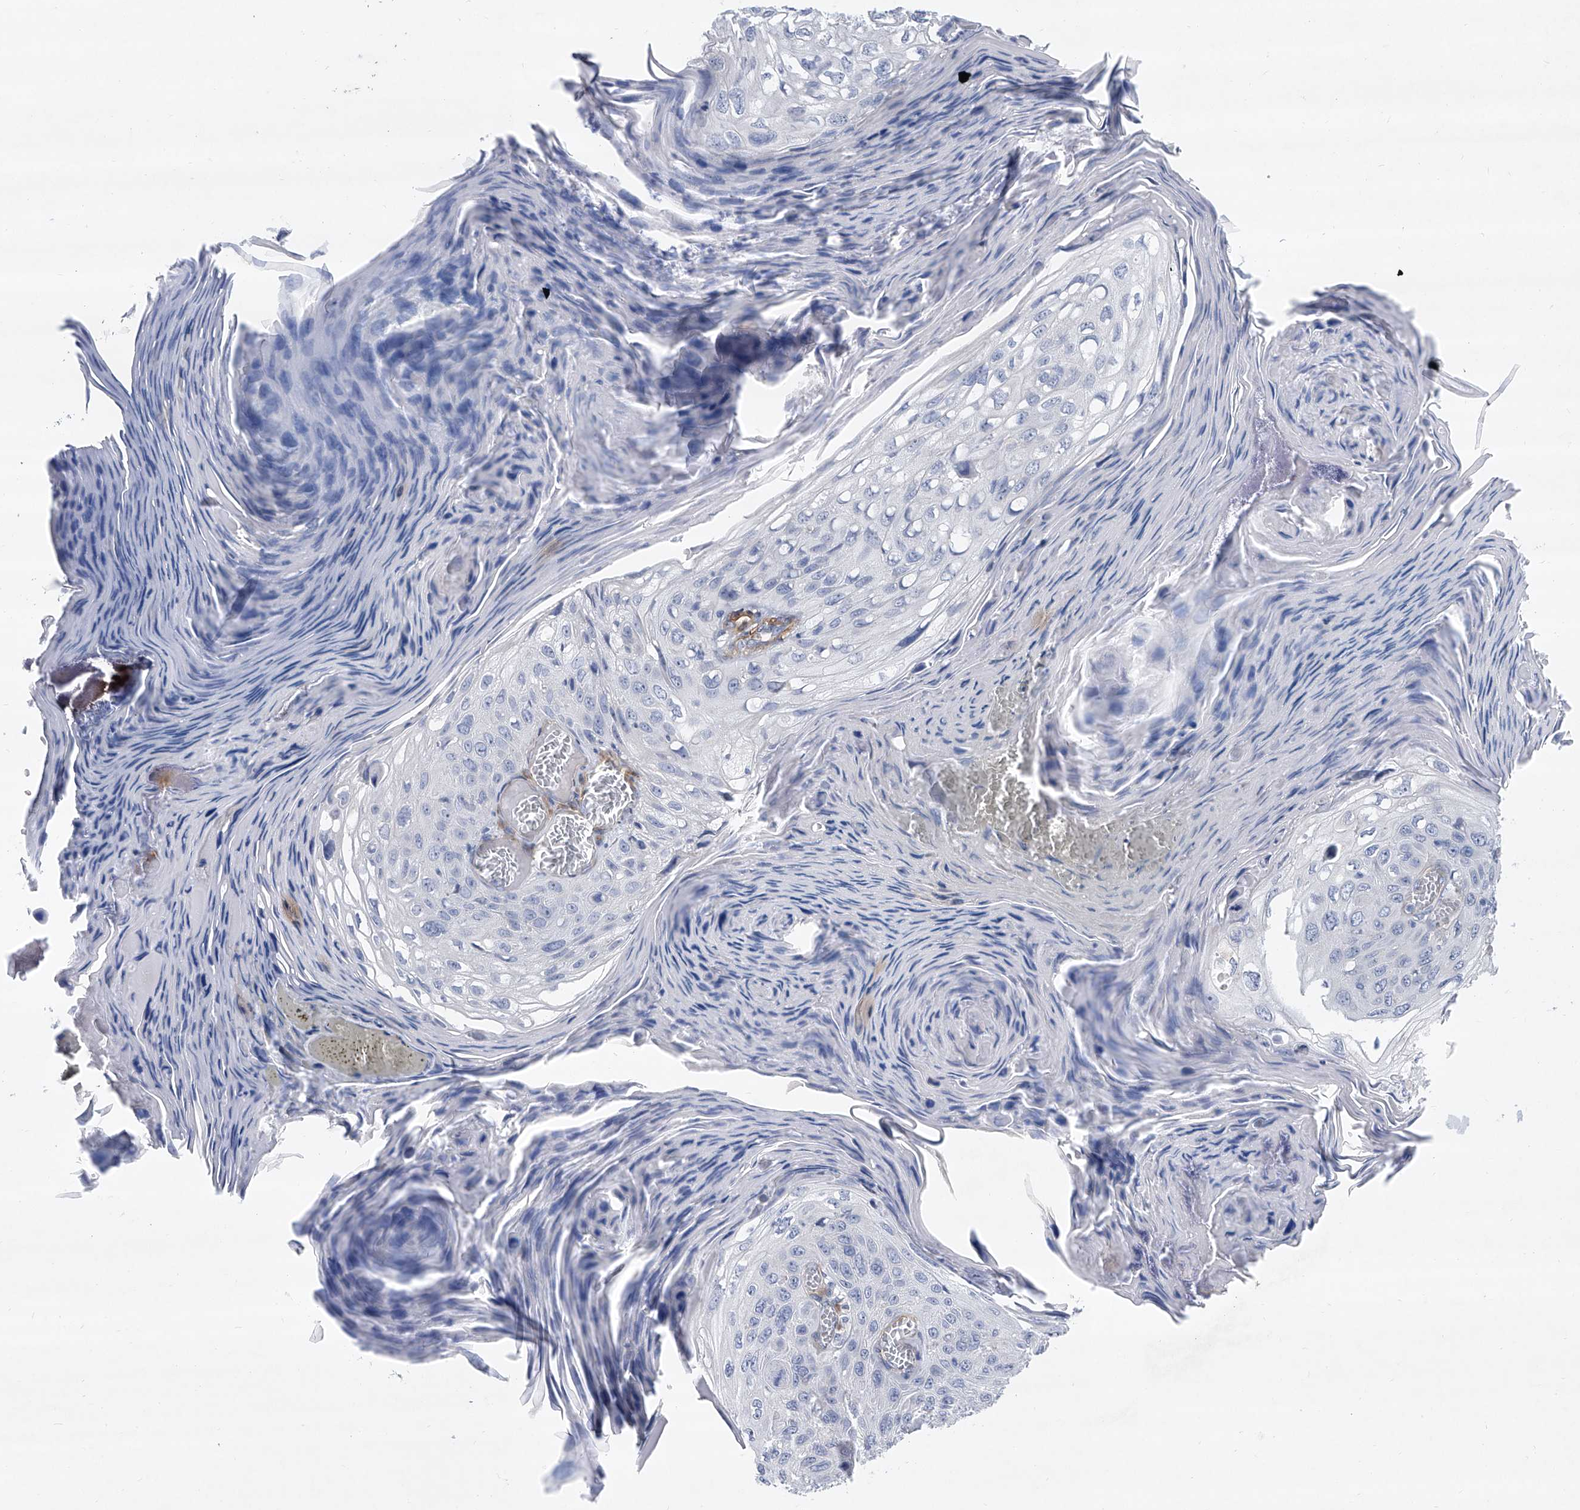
{"staining": {"intensity": "negative", "quantity": "none", "location": "none"}, "tissue": "skin cancer", "cell_type": "Tumor cells", "image_type": "cancer", "snomed": [{"axis": "morphology", "description": "Squamous cell carcinoma, NOS"}, {"axis": "topography", "description": "Skin"}], "caption": "Squamous cell carcinoma (skin) was stained to show a protein in brown. There is no significant staining in tumor cells. Brightfield microscopy of immunohistochemistry (IHC) stained with DAB (3,3'-diaminobenzidine) (brown) and hematoxylin (blue), captured at high magnification.", "gene": "ALG14", "patient": {"sex": "female", "age": 90}}